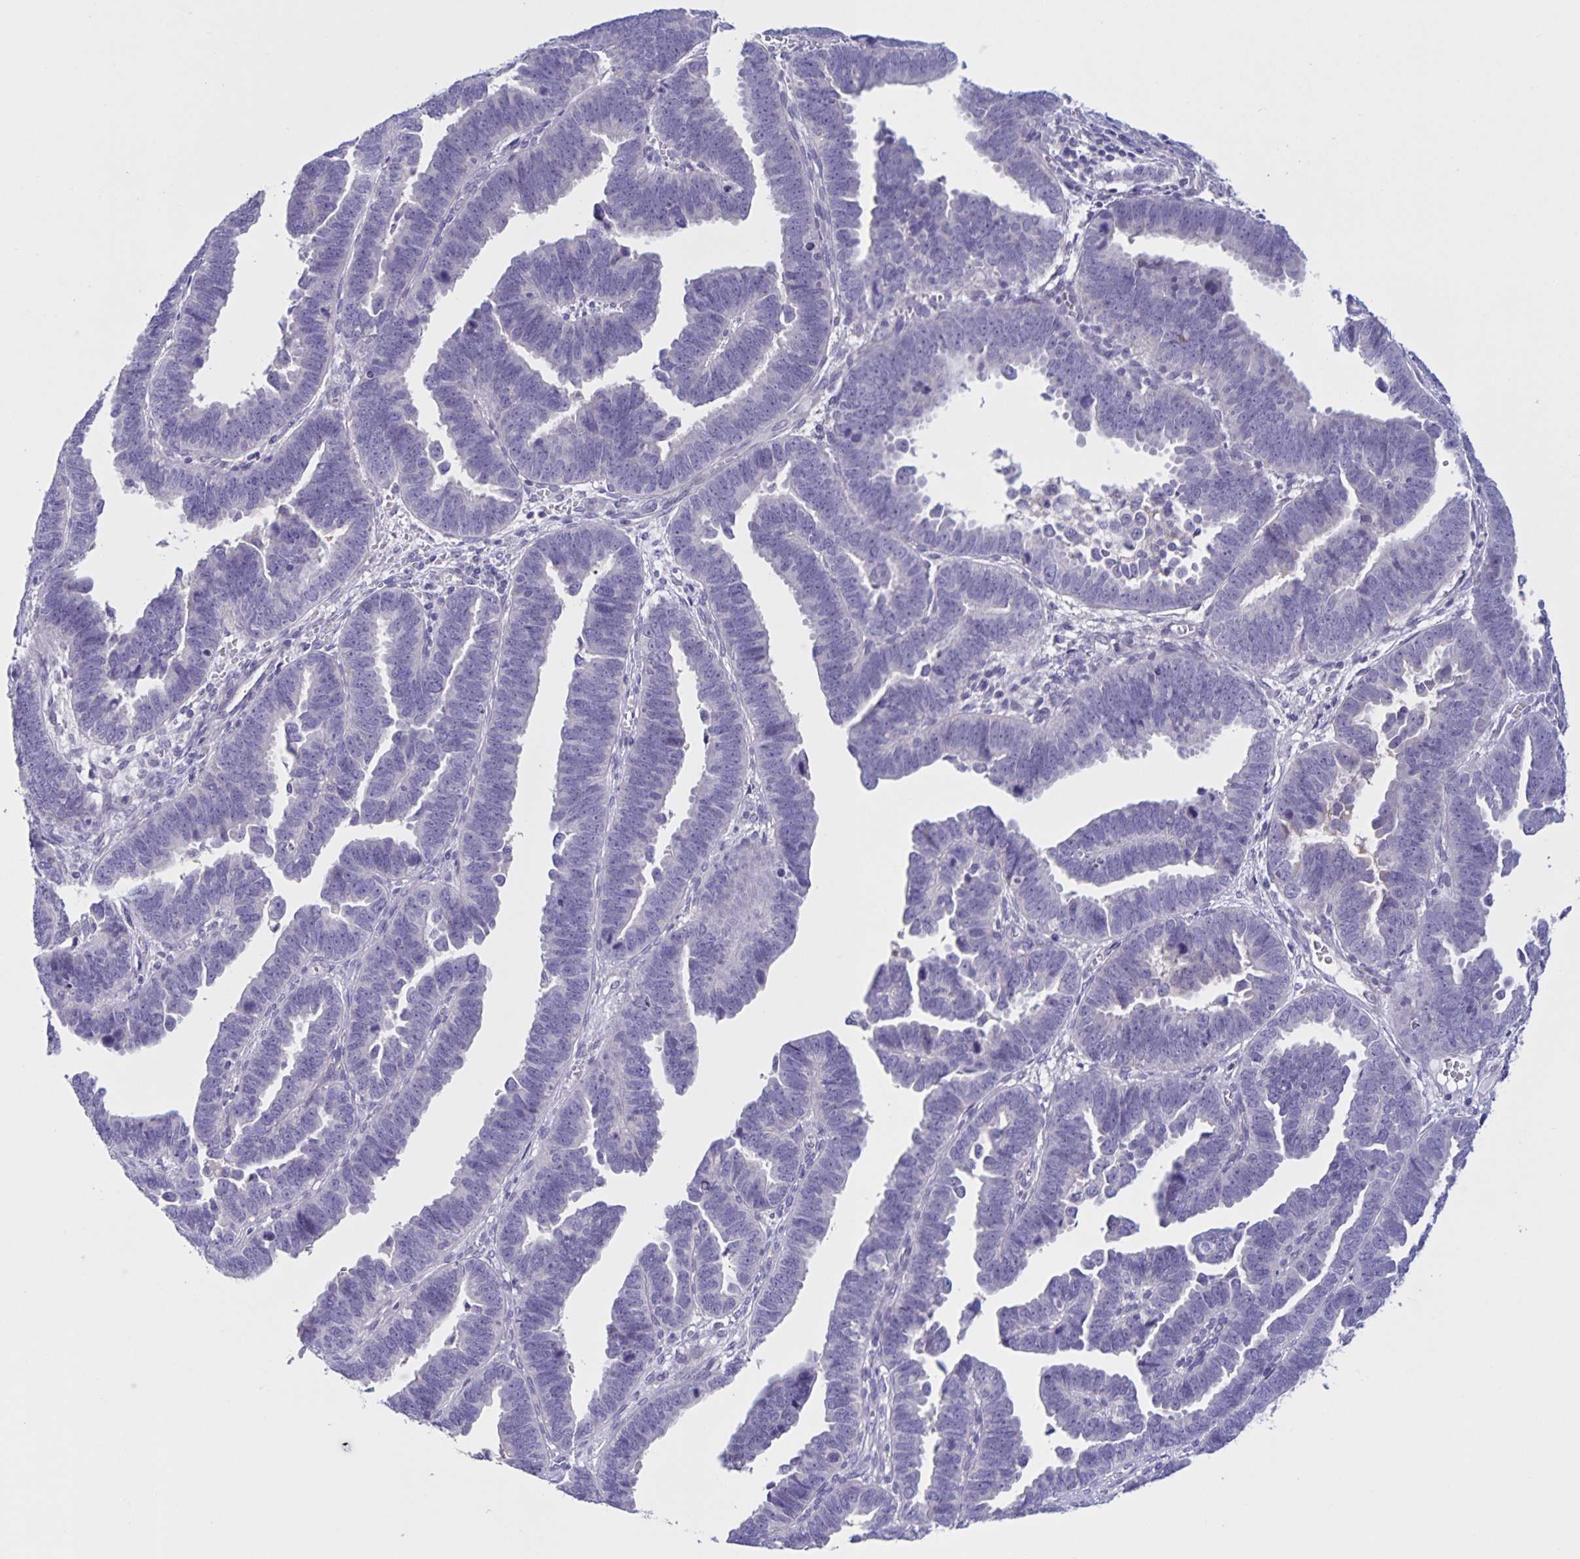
{"staining": {"intensity": "negative", "quantity": "none", "location": "none"}, "tissue": "endometrial cancer", "cell_type": "Tumor cells", "image_type": "cancer", "snomed": [{"axis": "morphology", "description": "Adenocarcinoma, NOS"}, {"axis": "topography", "description": "Endometrium"}], "caption": "Tumor cells are negative for protein expression in human endometrial adenocarcinoma.", "gene": "DMGDH", "patient": {"sex": "female", "age": 75}}